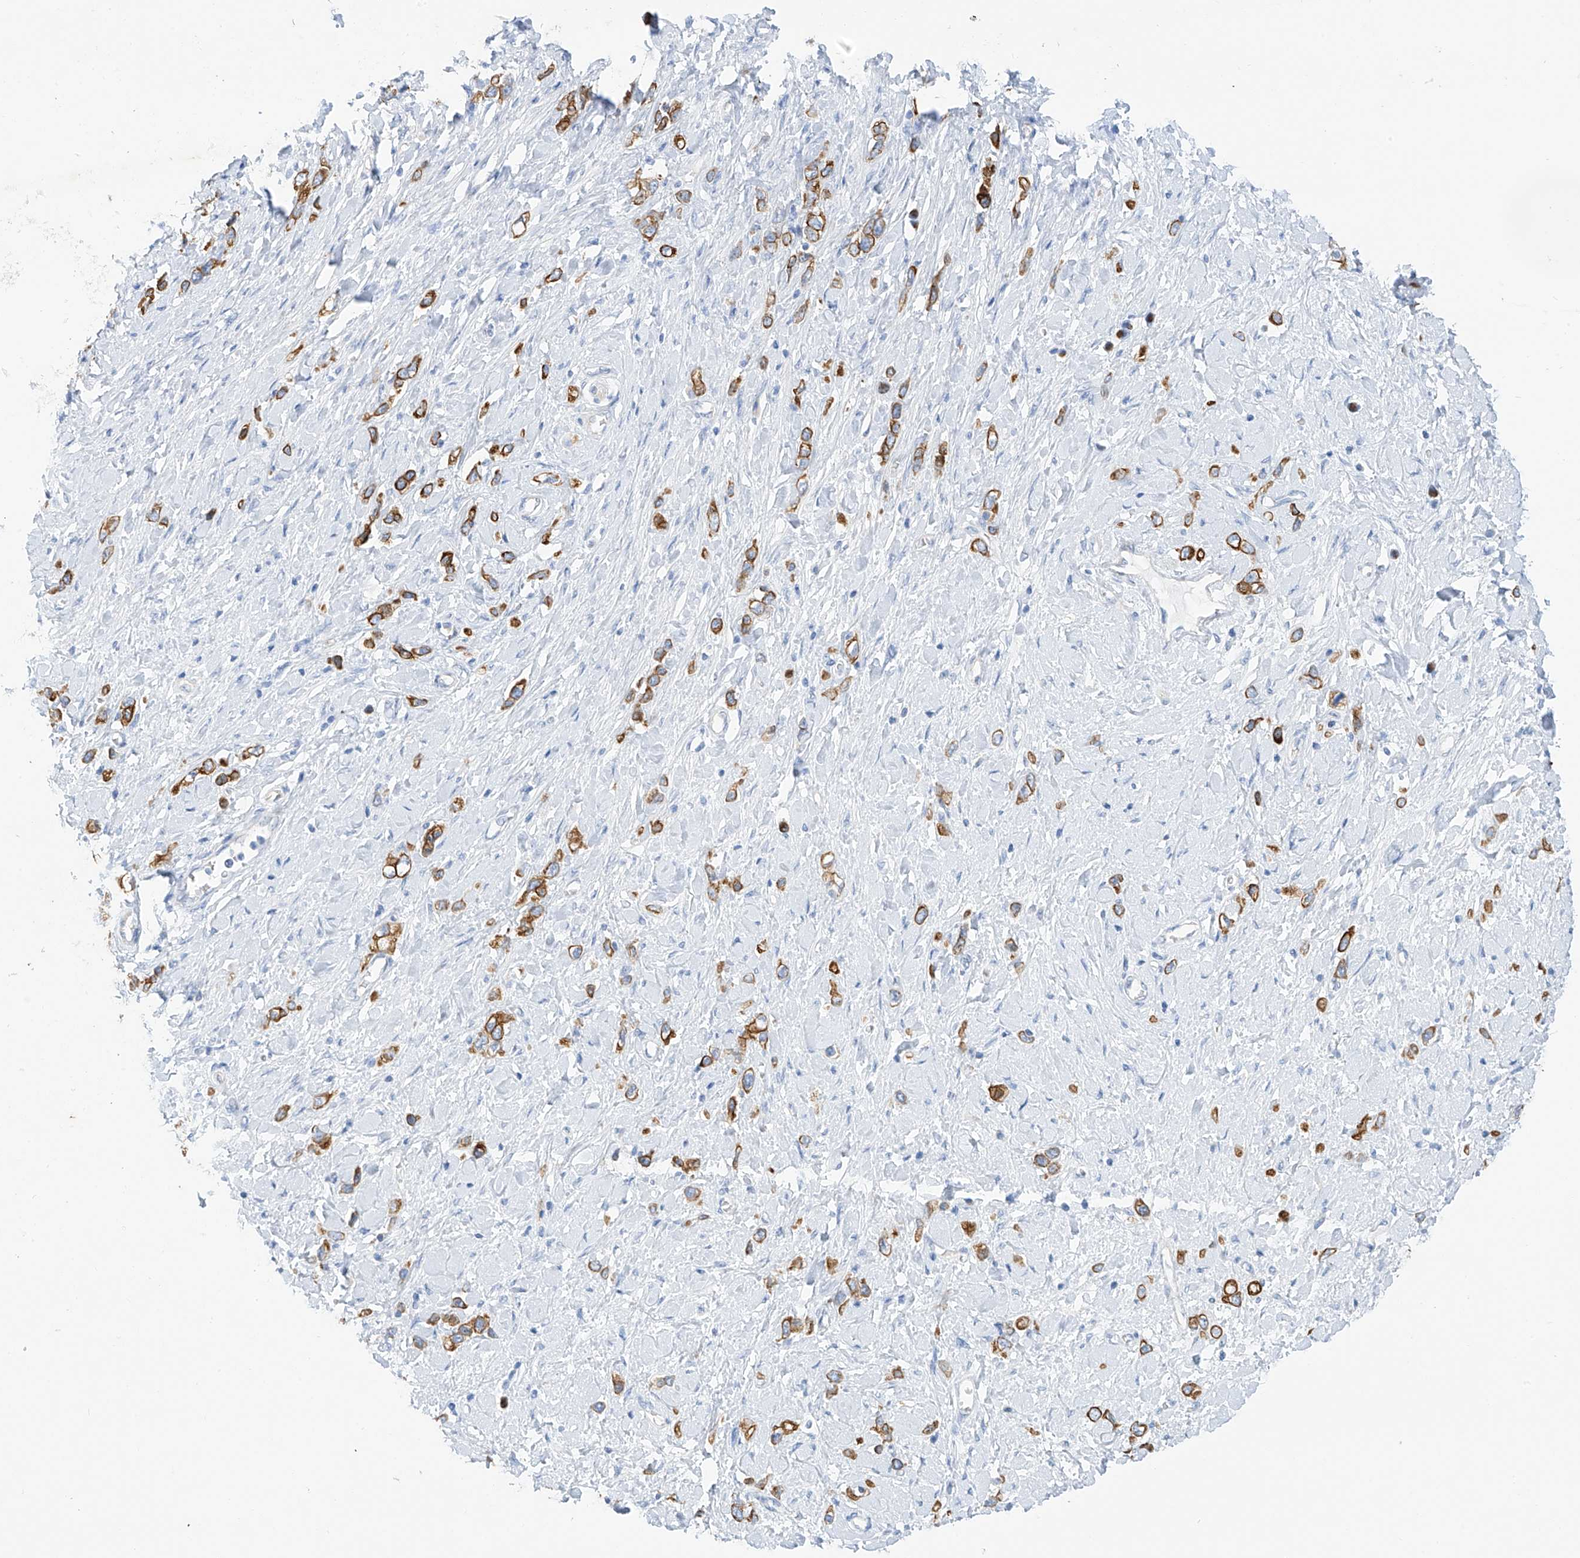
{"staining": {"intensity": "strong", "quantity": ">75%", "location": "cytoplasmic/membranous"}, "tissue": "stomach cancer", "cell_type": "Tumor cells", "image_type": "cancer", "snomed": [{"axis": "morphology", "description": "Normal tissue, NOS"}, {"axis": "morphology", "description": "Adenocarcinoma, NOS"}, {"axis": "topography", "description": "Stomach, upper"}, {"axis": "topography", "description": "Stomach"}], "caption": "A high amount of strong cytoplasmic/membranous expression is present in about >75% of tumor cells in stomach cancer tissue. The staining was performed using DAB (3,3'-diaminobenzidine), with brown indicating positive protein expression. Nuclei are stained blue with hematoxylin.", "gene": "PIK3C2B", "patient": {"sex": "female", "age": 65}}